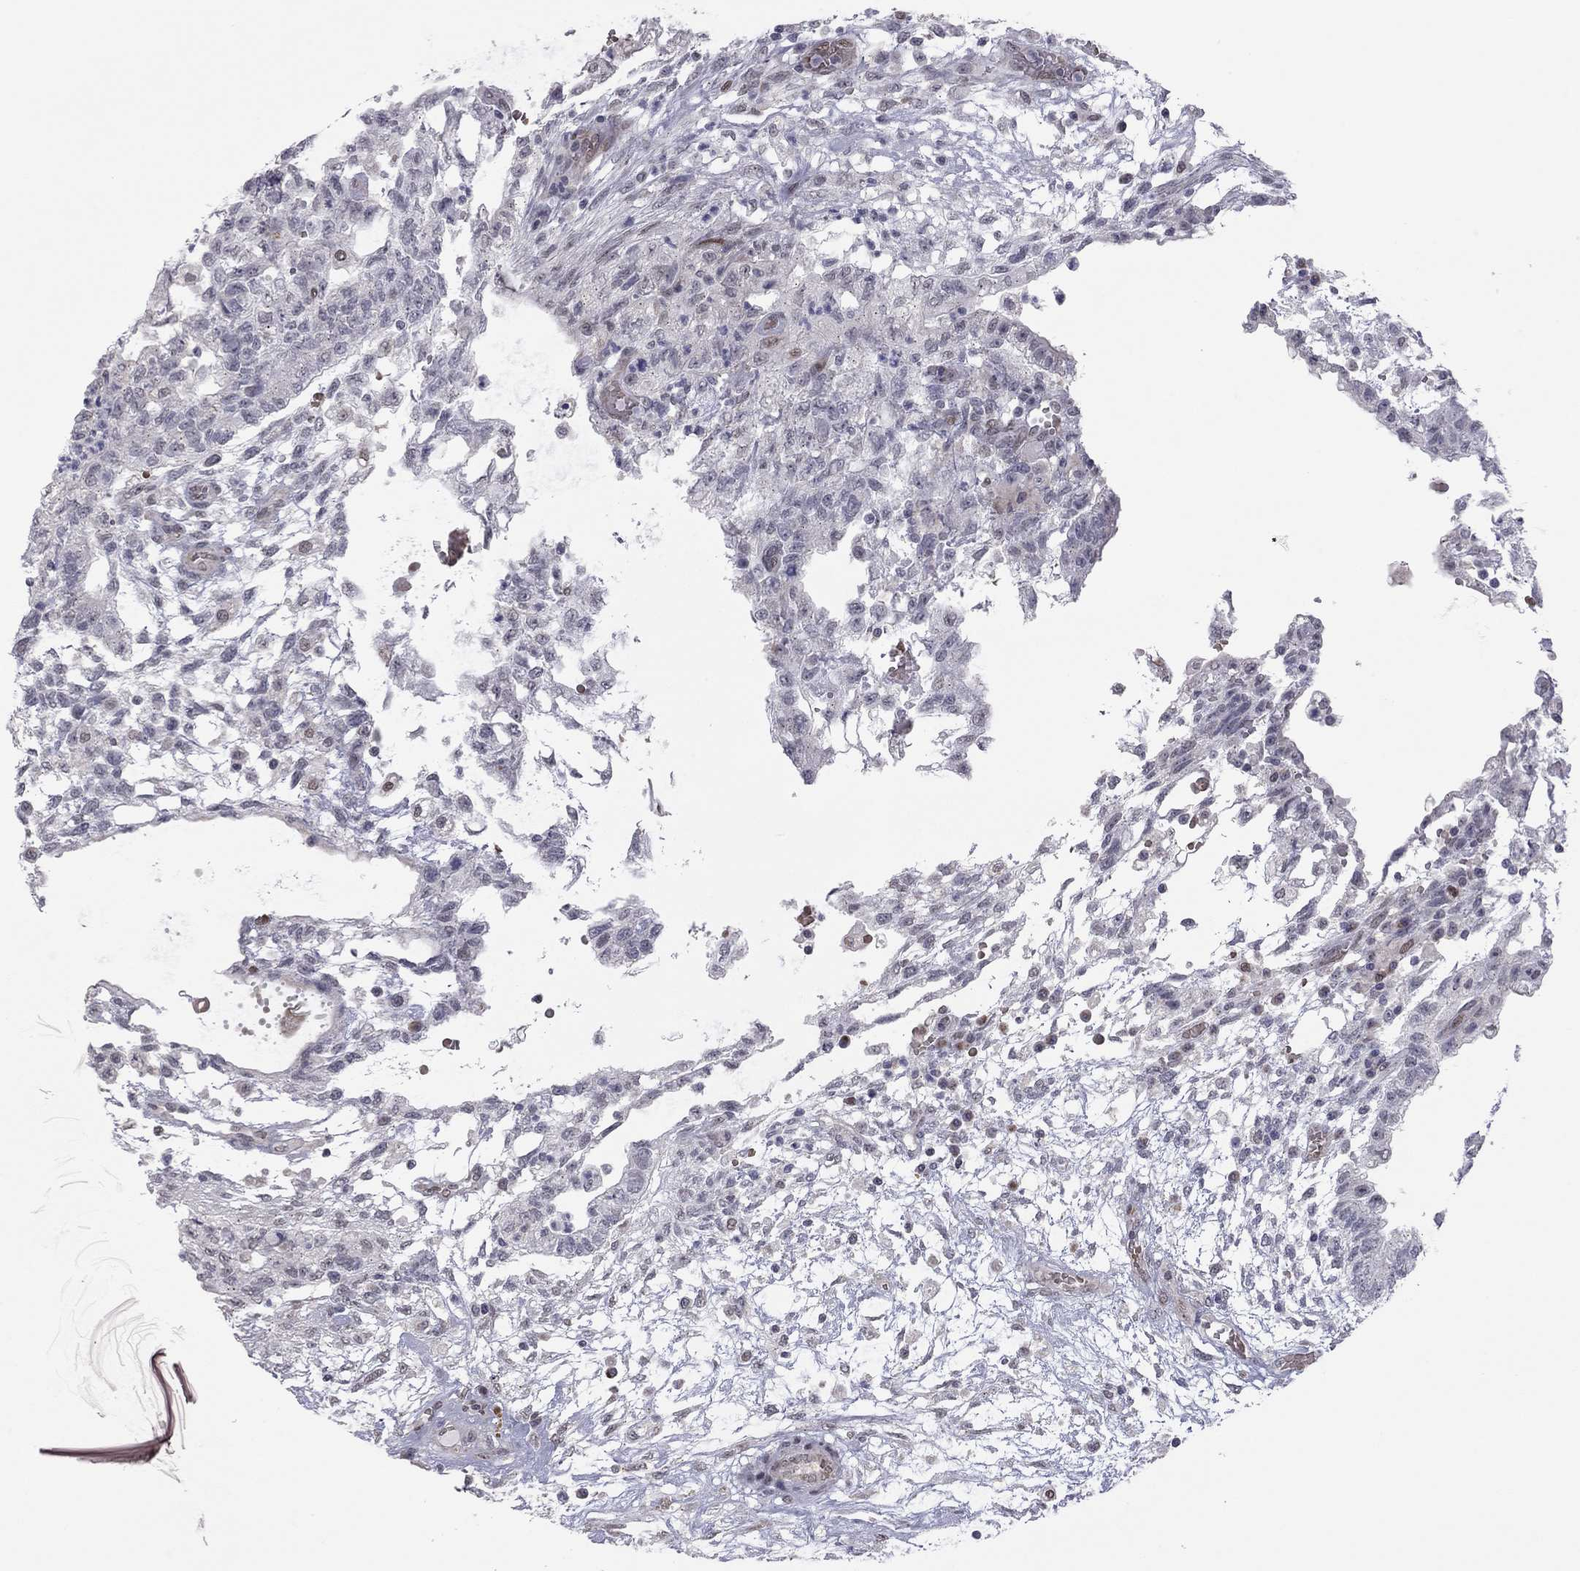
{"staining": {"intensity": "negative", "quantity": "none", "location": "none"}, "tissue": "testis cancer", "cell_type": "Tumor cells", "image_type": "cancer", "snomed": [{"axis": "morphology", "description": "Carcinoma, Embryonal, NOS"}, {"axis": "topography", "description": "Testis"}], "caption": "A high-resolution image shows immunohistochemistry (IHC) staining of embryonal carcinoma (testis), which demonstrates no significant positivity in tumor cells.", "gene": "MC3R", "patient": {"sex": "male", "age": 32}}